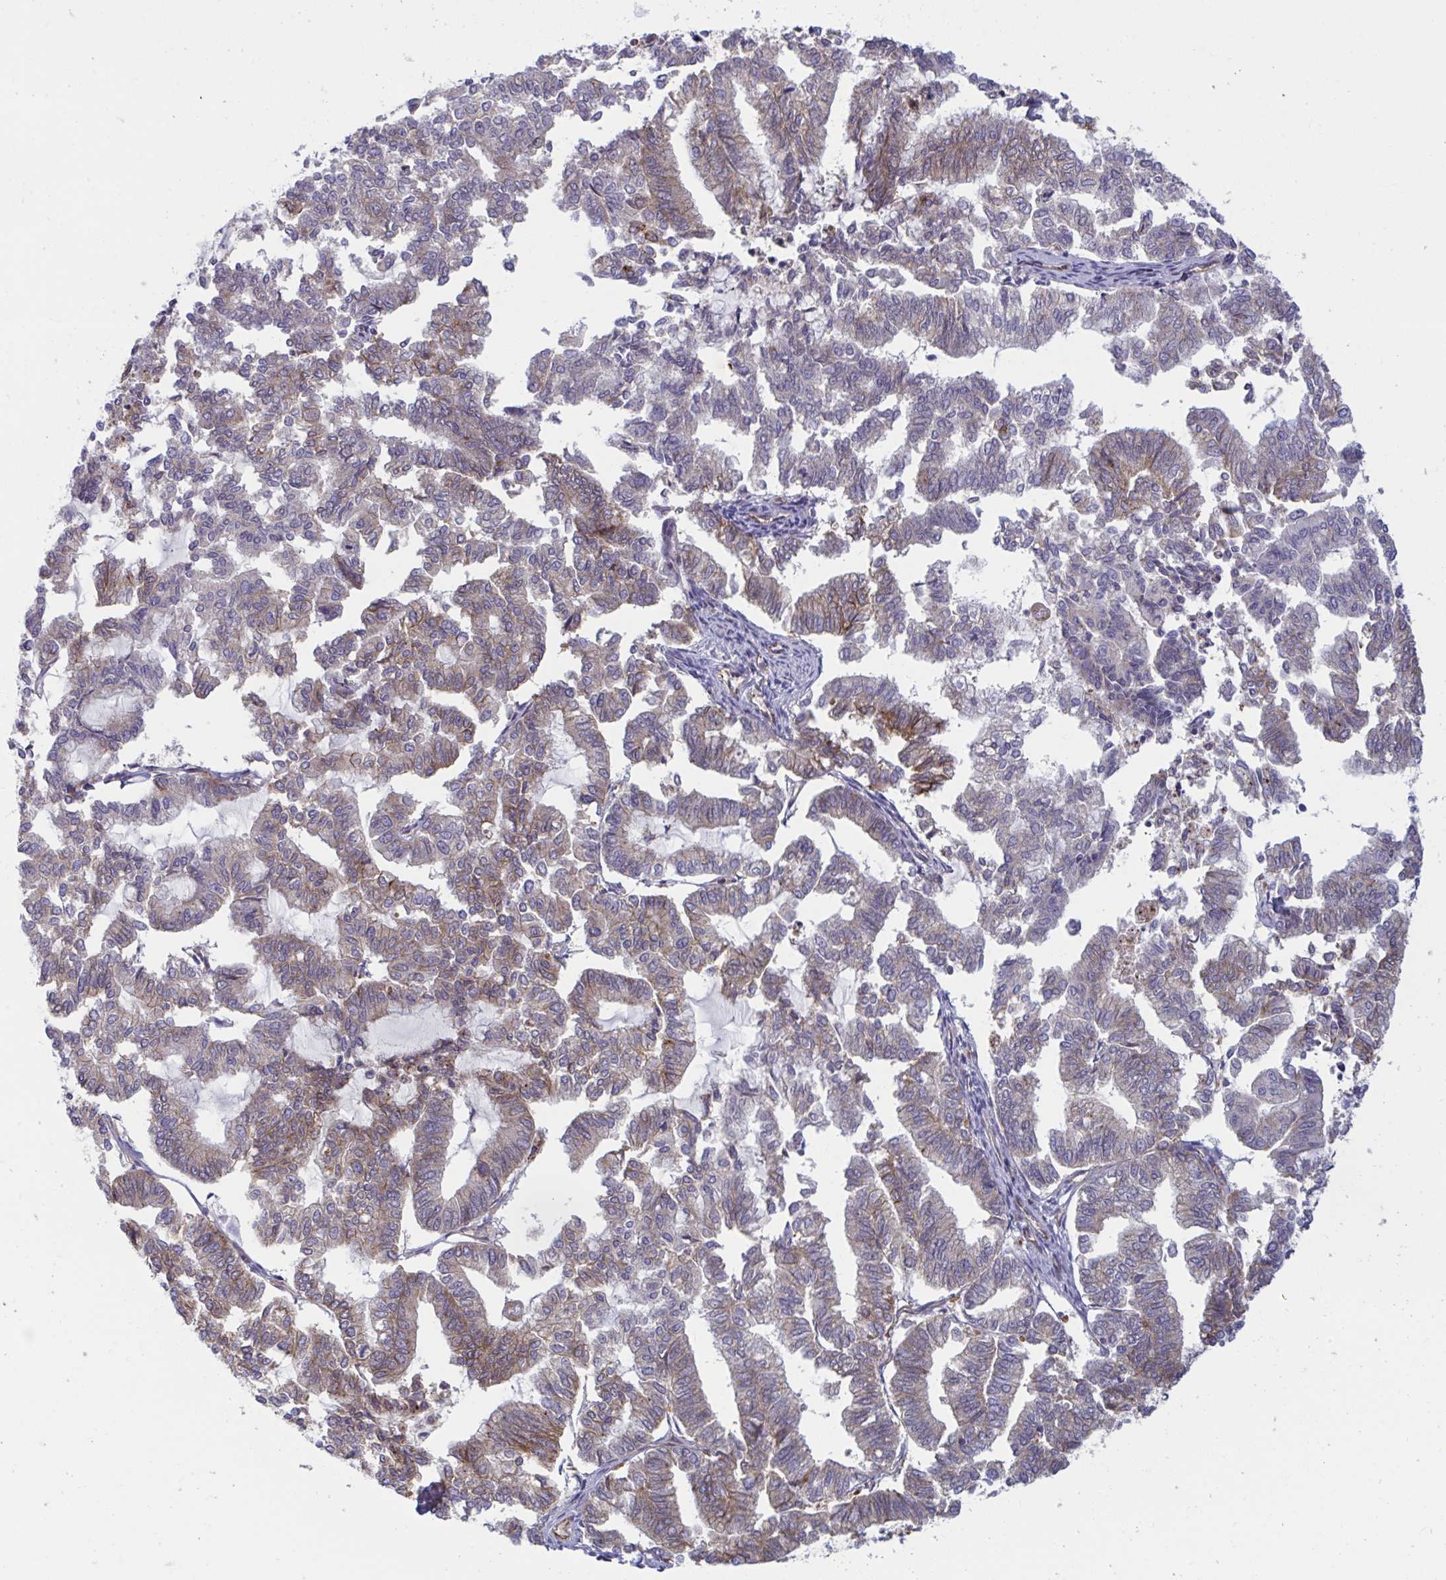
{"staining": {"intensity": "moderate", "quantity": "25%-75%", "location": "cytoplasmic/membranous"}, "tissue": "endometrial cancer", "cell_type": "Tumor cells", "image_type": "cancer", "snomed": [{"axis": "morphology", "description": "Adenocarcinoma, NOS"}, {"axis": "topography", "description": "Endometrium"}], "caption": "The histopathology image demonstrates a brown stain indicating the presence of a protein in the cytoplasmic/membranous of tumor cells in endometrial cancer (adenocarcinoma).", "gene": "SLC9A6", "patient": {"sex": "female", "age": 79}}